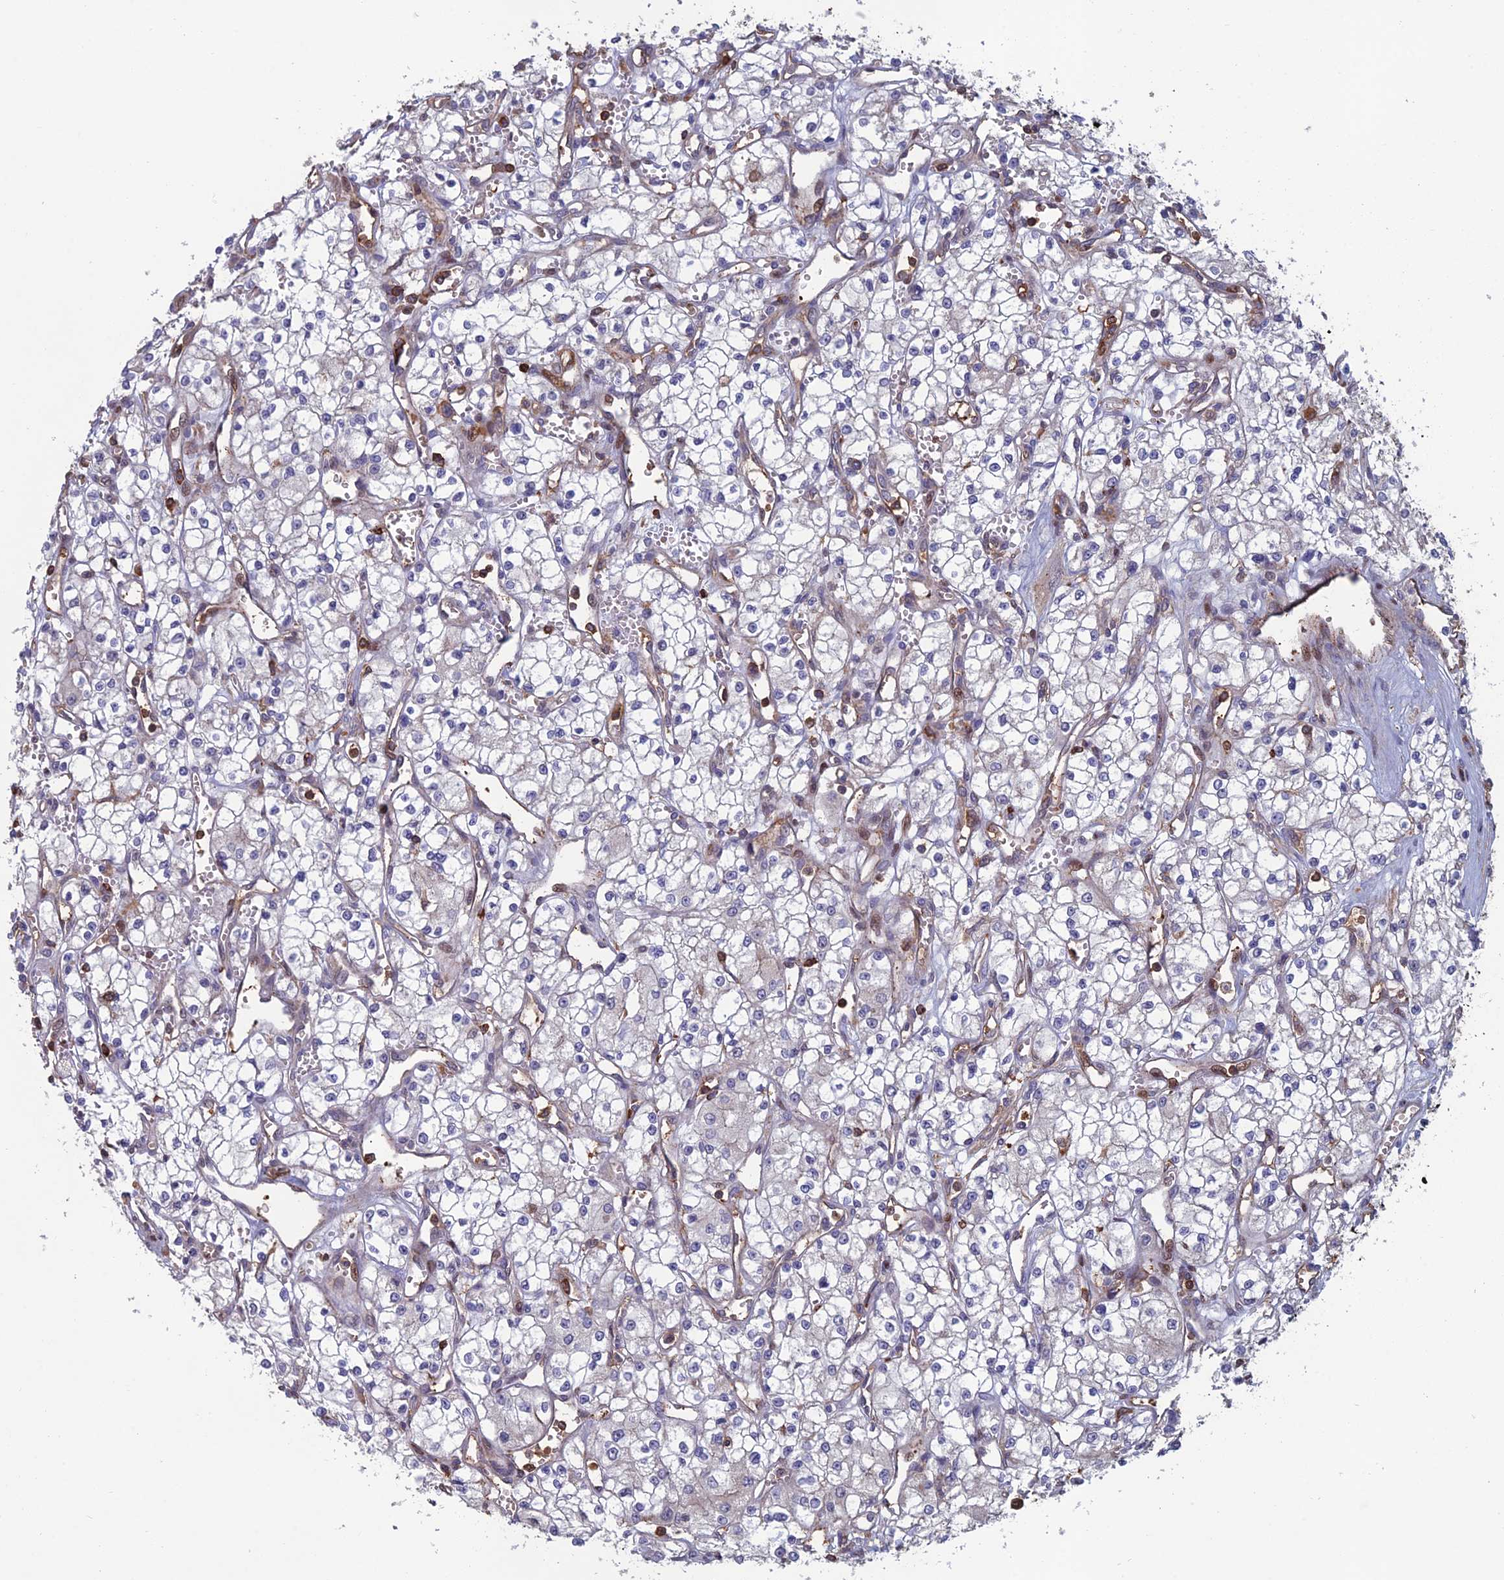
{"staining": {"intensity": "negative", "quantity": "none", "location": "none"}, "tissue": "renal cancer", "cell_type": "Tumor cells", "image_type": "cancer", "snomed": [{"axis": "morphology", "description": "Adenocarcinoma, NOS"}, {"axis": "topography", "description": "Kidney"}], "caption": "DAB (3,3'-diaminobenzidine) immunohistochemical staining of human adenocarcinoma (renal) exhibits no significant staining in tumor cells. (IHC, brightfield microscopy, high magnification).", "gene": "C15orf62", "patient": {"sex": "male", "age": 59}}